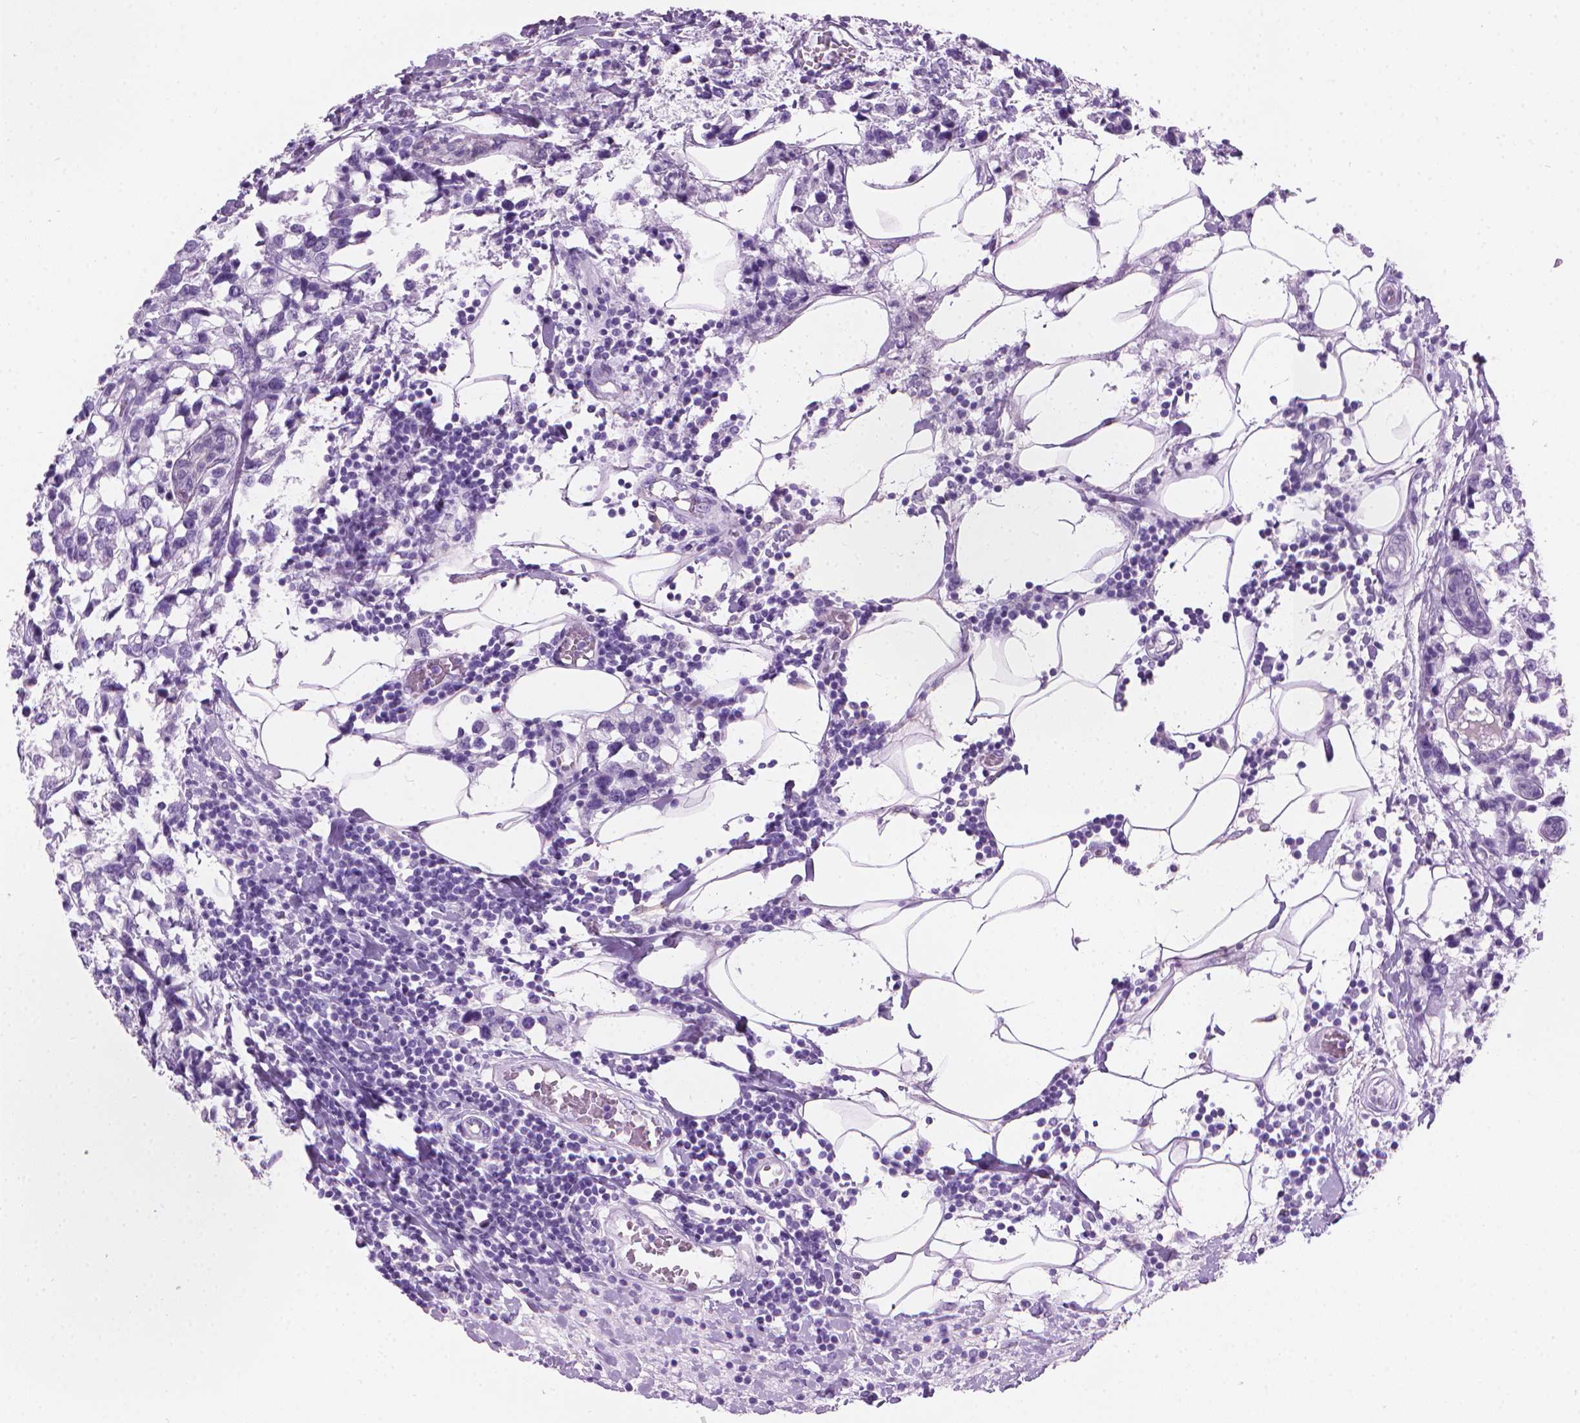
{"staining": {"intensity": "negative", "quantity": "none", "location": "none"}, "tissue": "breast cancer", "cell_type": "Tumor cells", "image_type": "cancer", "snomed": [{"axis": "morphology", "description": "Lobular carcinoma"}, {"axis": "topography", "description": "Breast"}], "caption": "Lobular carcinoma (breast) was stained to show a protein in brown. There is no significant expression in tumor cells.", "gene": "TTC29", "patient": {"sex": "female", "age": 59}}